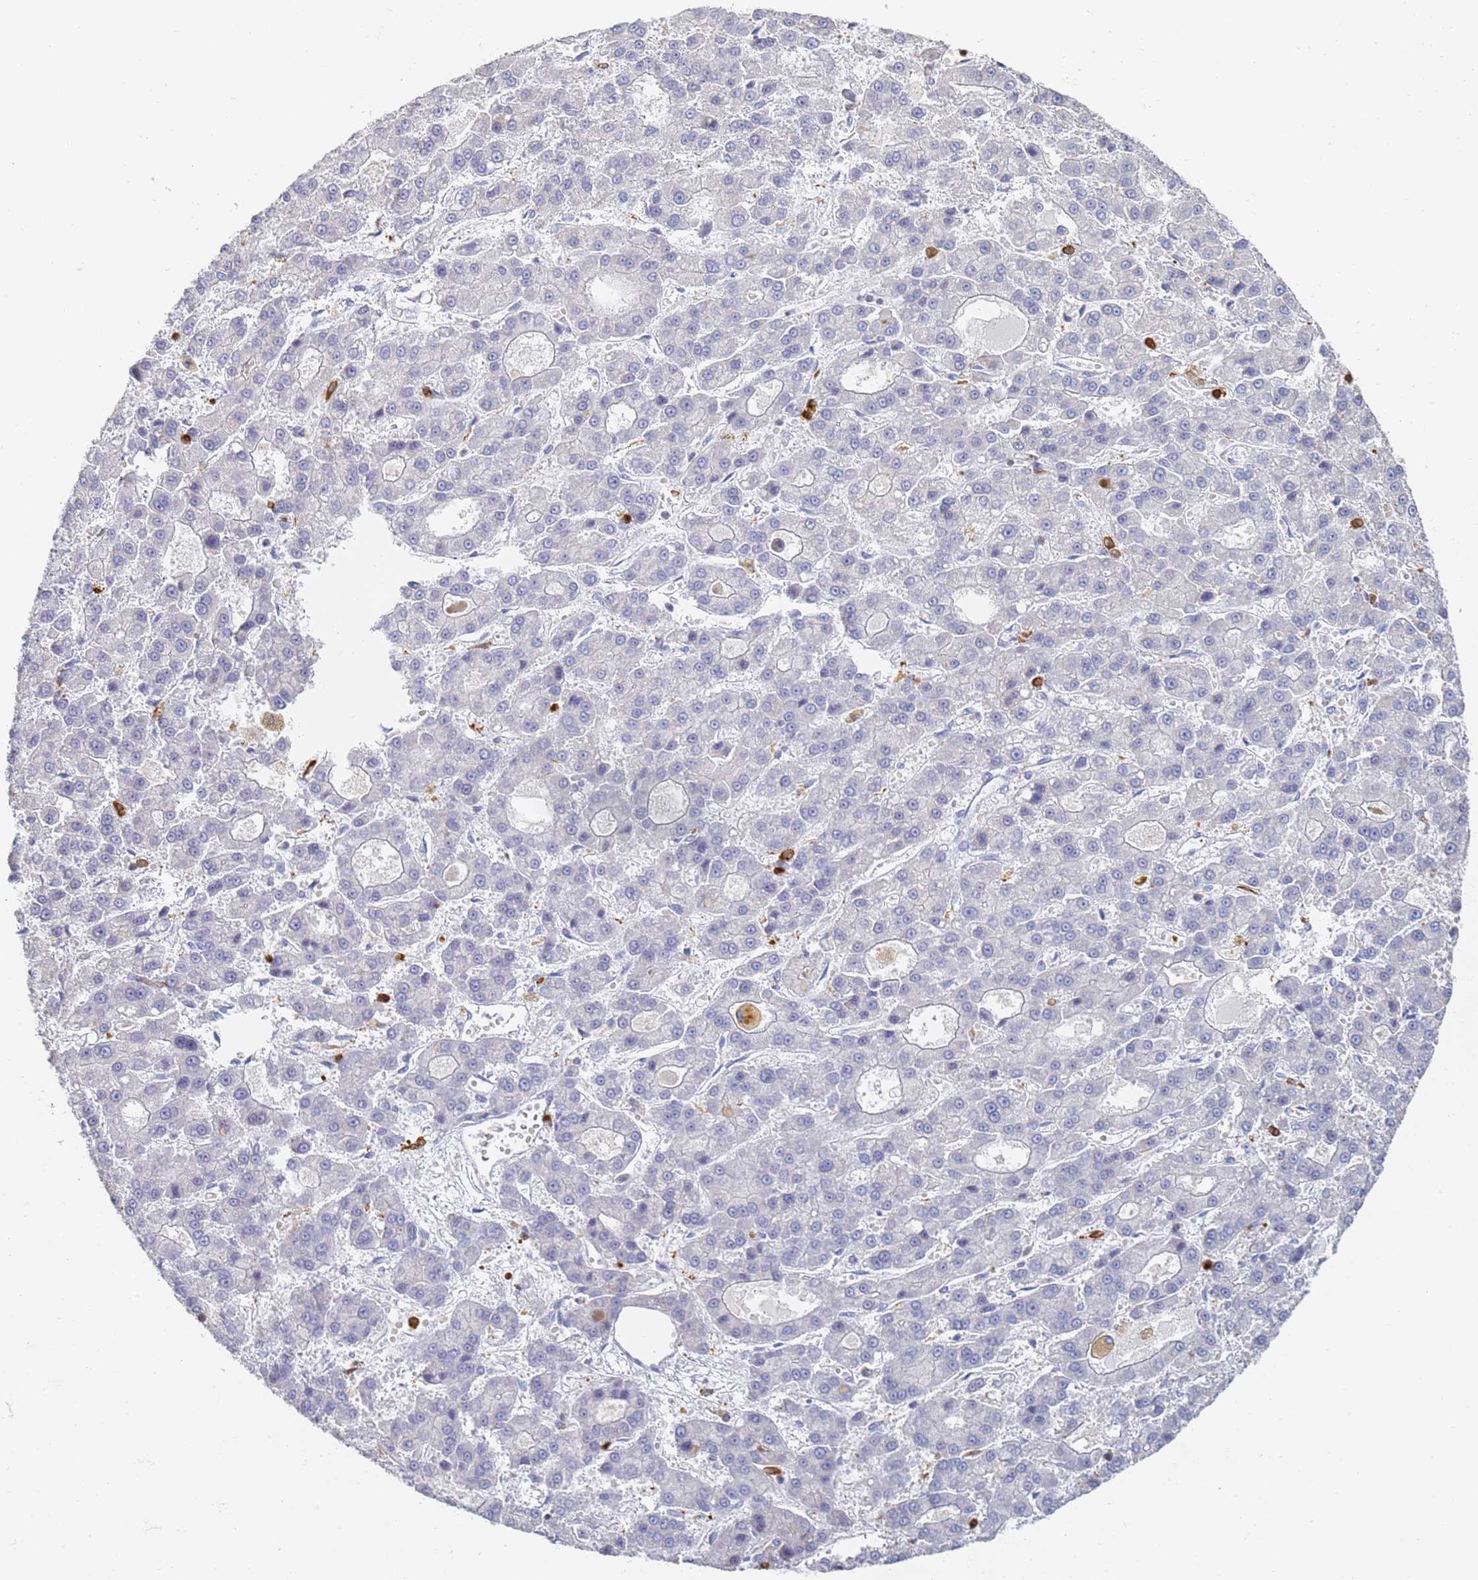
{"staining": {"intensity": "negative", "quantity": "none", "location": "none"}, "tissue": "liver cancer", "cell_type": "Tumor cells", "image_type": "cancer", "snomed": [{"axis": "morphology", "description": "Carcinoma, Hepatocellular, NOS"}, {"axis": "topography", "description": "Liver"}], "caption": "Histopathology image shows no significant protein expression in tumor cells of liver cancer.", "gene": "BIN2", "patient": {"sex": "male", "age": 70}}